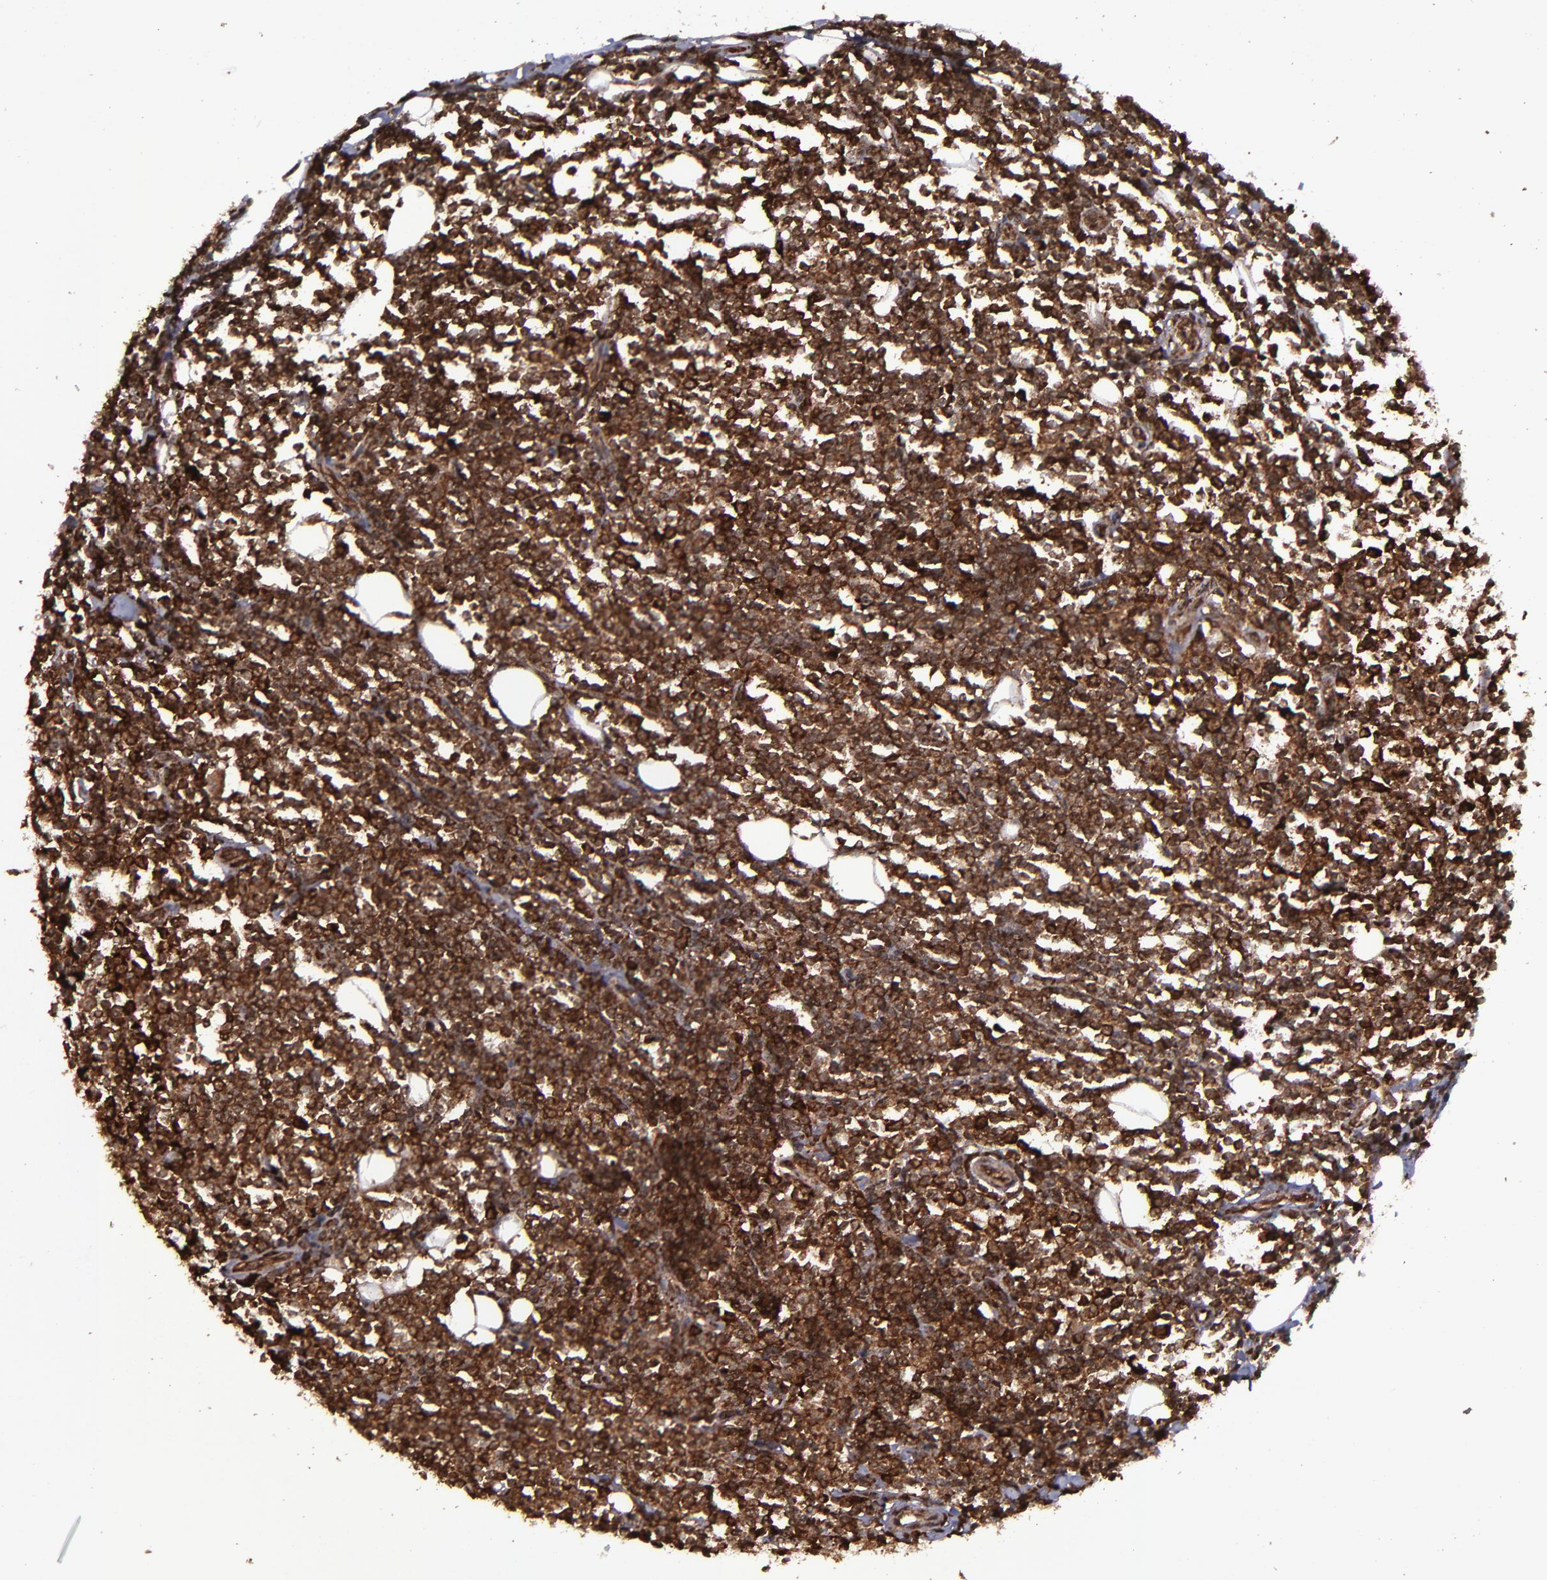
{"staining": {"intensity": "strong", "quantity": ">75%", "location": "cytoplasmic/membranous,nuclear"}, "tissue": "lymphoma", "cell_type": "Tumor cells", "image_type": "cancer", "snomed": [{"axis": "morphology", "description": "Malignant lymphoma, non-Hodgkin's type, Low grade"}, {"axis": "topography", "description": "Soft tissue"}], "caption": "Low-grade malignant lymphoma, non-Hodgkin's type stained for a protein demonstrates strong cytoplasmic/membranous and nuclear positivity in tumor cells.", "gene": "EIF4ENIF1", "patient": {"sex": "male", "age": 92}}